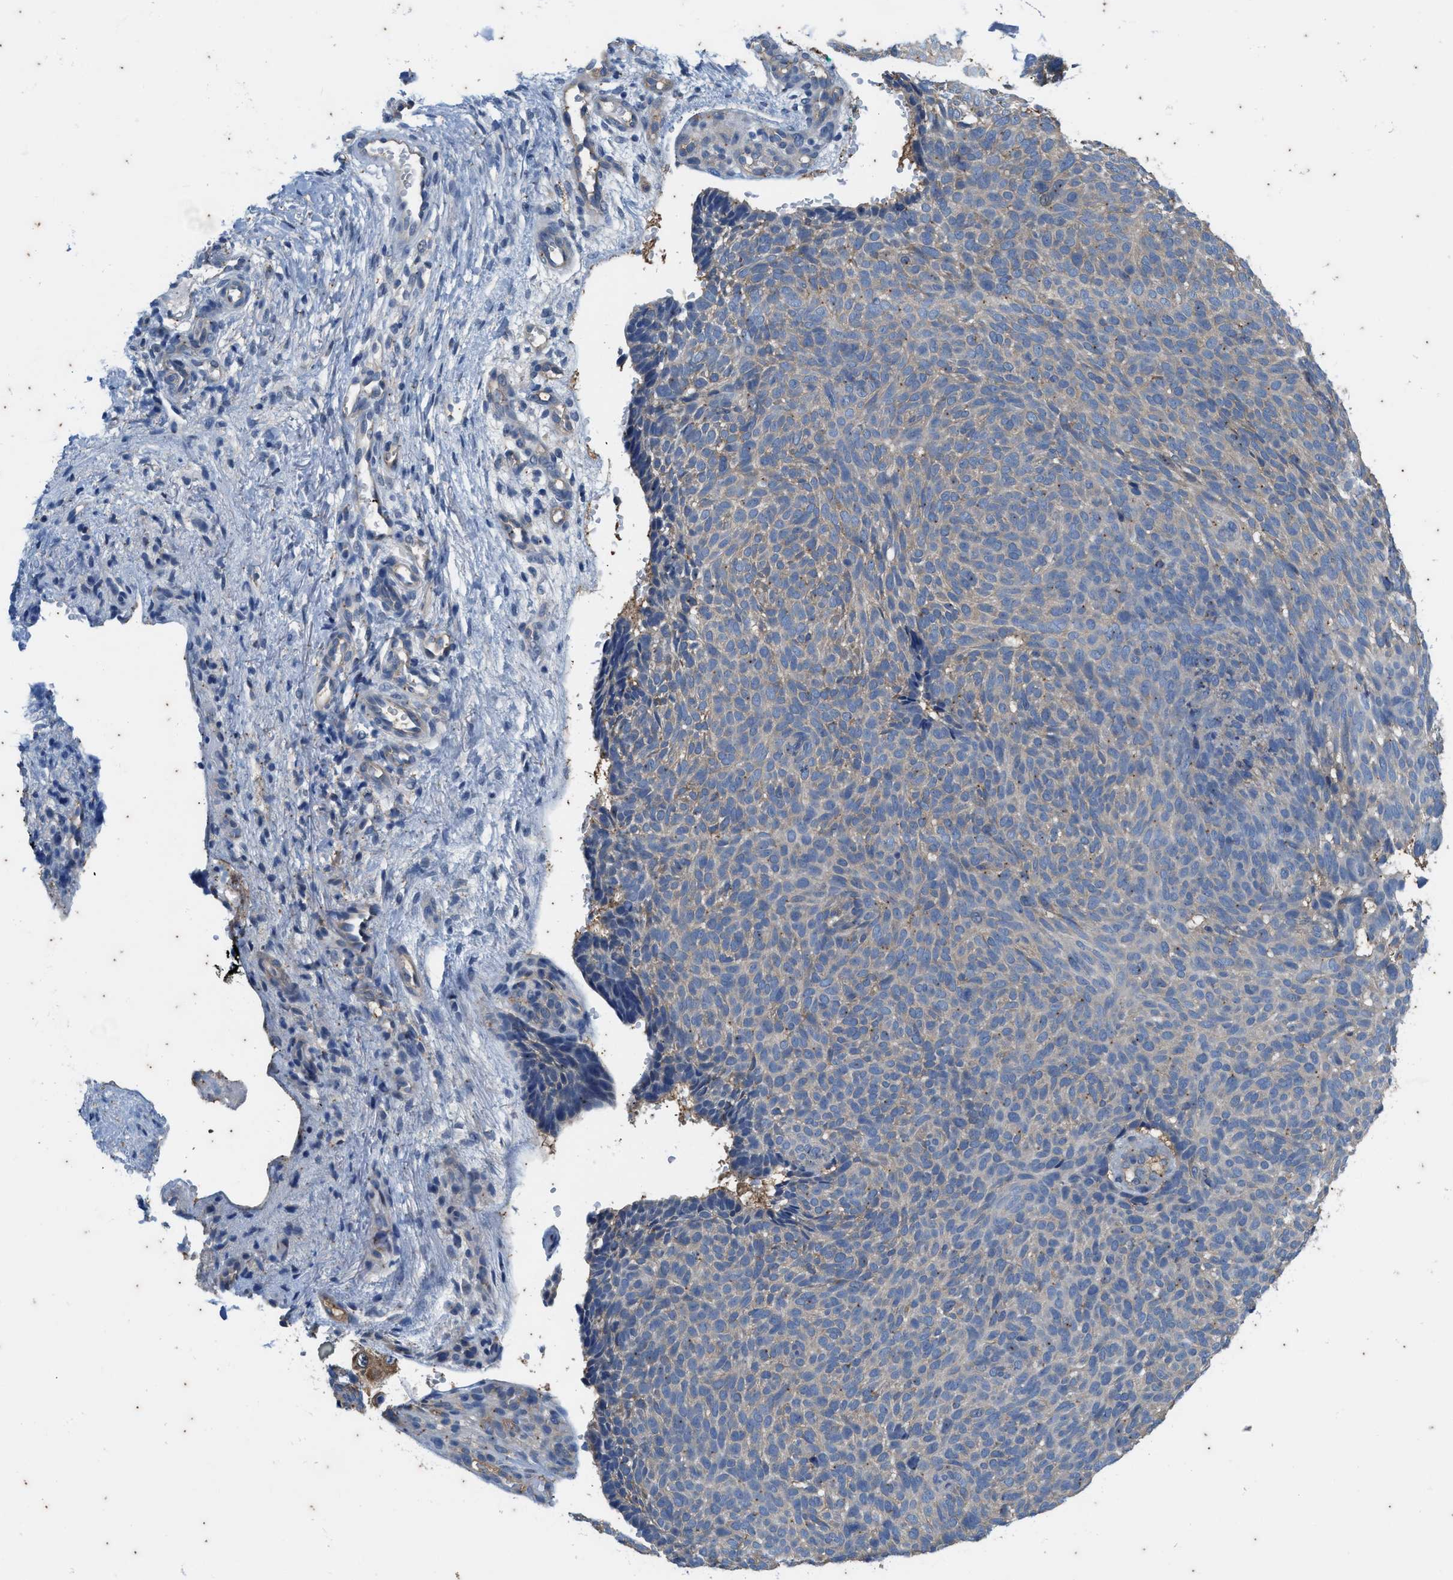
{"staining": {"intensity": "negative", "quantity": "none", "location": "none"}, "tissue": "skin cancer", "cell_type": "Tumor cells", "image_type": "cancer", "snomed": [{"axis": "morphology", "description": "Basal cell carcinoma"}, {"axis": "topography", "description": "Skin"}], "caption": "IHC of basal cell carcinoma (skin) reveals no expression in tumor cells. (Immunohistochemistry, brightfield microscopy, high magnification).", "gene": "COX19", "patient": {"sex": "male", "age": 61}}